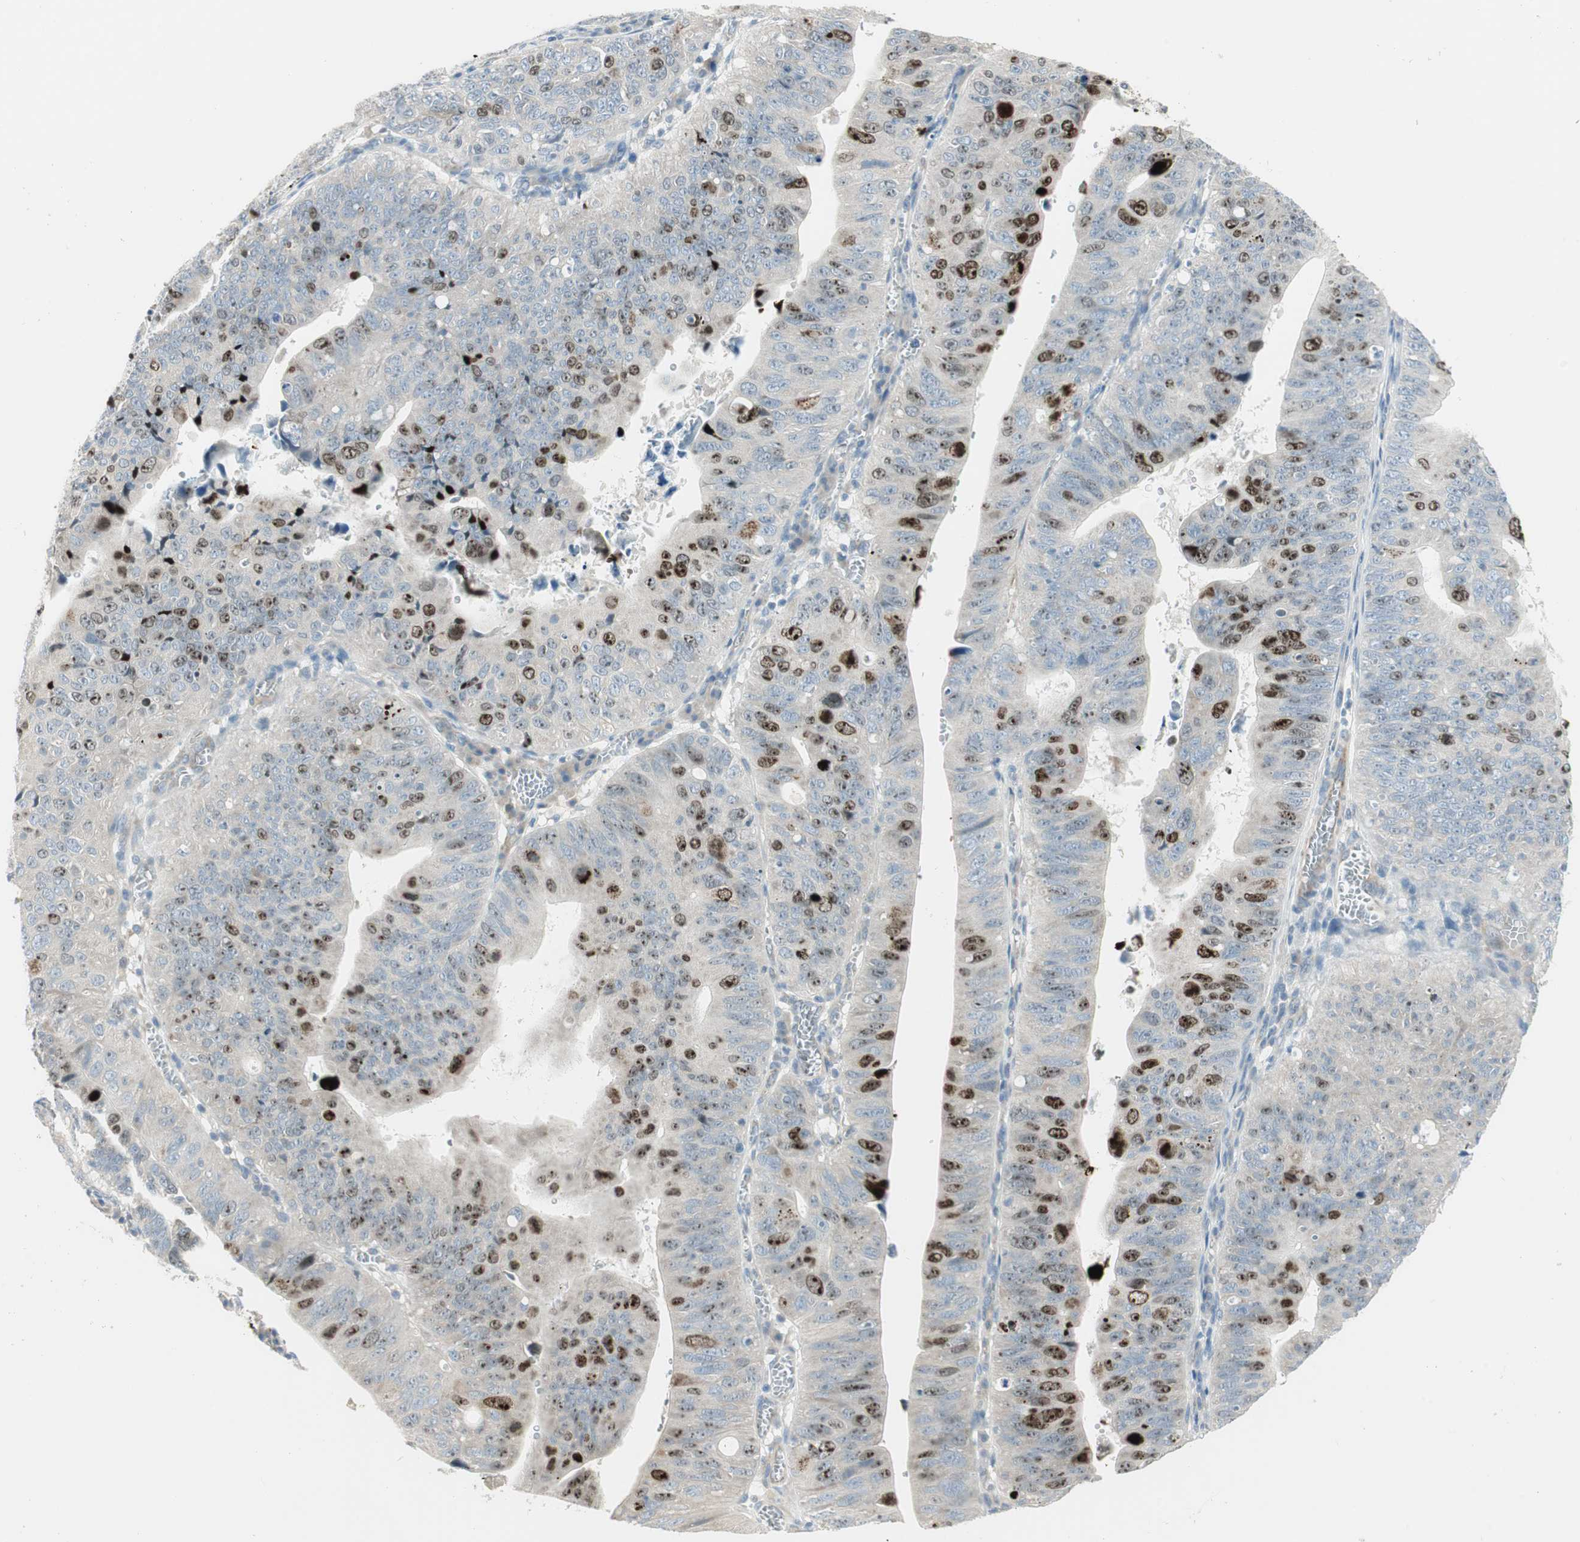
{"staining": {"intensity": "moderate", "quantity": "25%-75%", "location": "nuclear"}, "tissue": "stomach cancer", "cell_type": "Tumor cells", "image_type": "cancer", "snomed": [{"axis": "morphology", "description": "Adenocarcinoma, NOS"}, {"axis": "topography", "description": "Stomach"}], "caption": "Stomach cancer stained with immunohistochemistry (IHC) demonstrates moderate nuclear expression in about 25%-75% of tumor cells.", "gene": "STON1-GTF2A1L", "patient": {"sex": "male", "age": 59}}